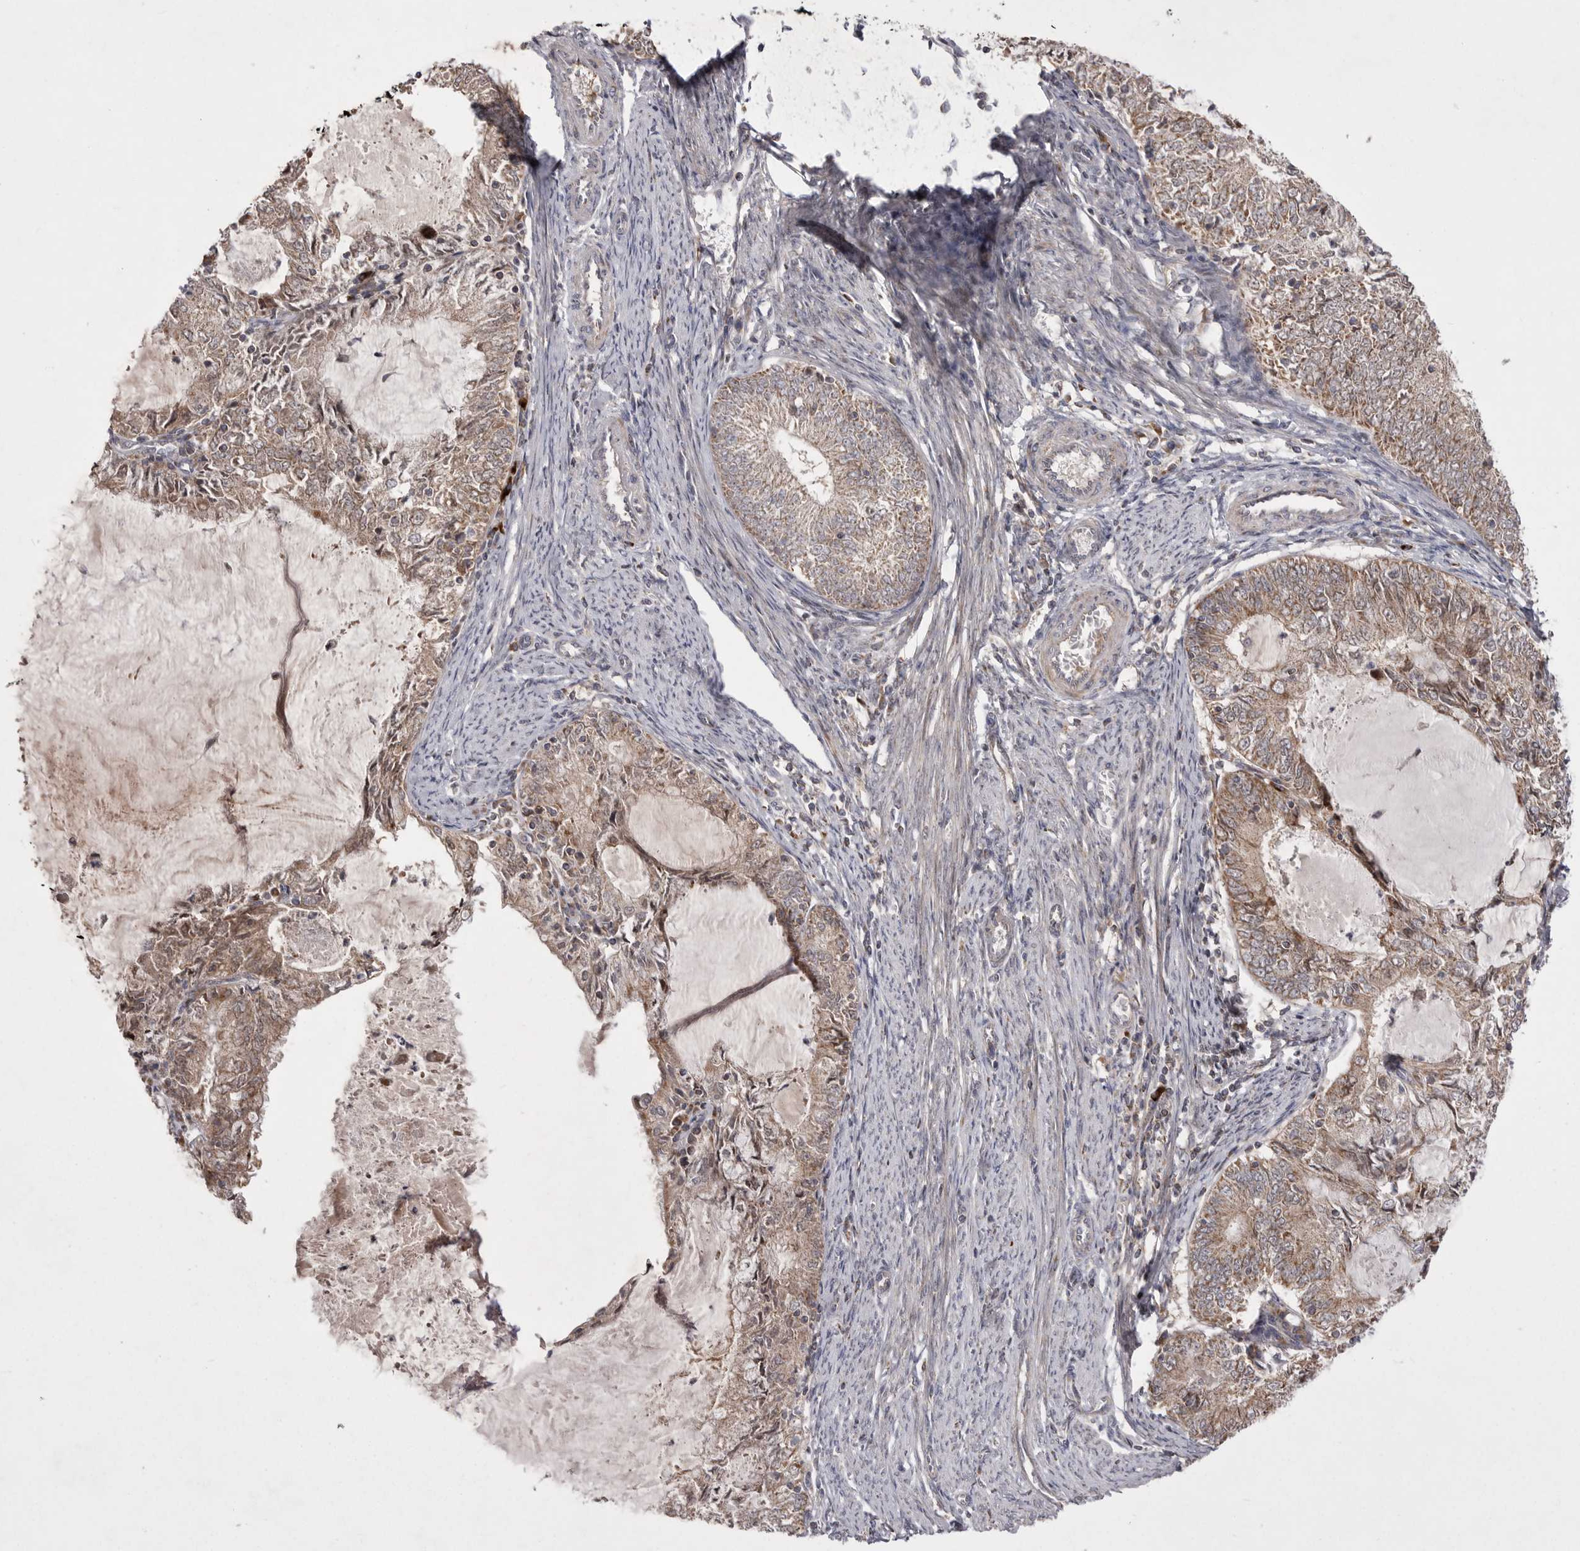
{"staining": {"intensity": "moderate", "quantity": ">75%", "location": "cytoplasmic/membranous"}, "tissue": "endometrial cancer", "cell_type": "Tumor cells", "image_type": "cancer", "snomed": [{"axis": "morphology", "description": "Adenocarcinoma, NOS"}, {"axis": "topography", "description": "Endometrium"}], "caption": "Protein expression analysis of human endometrial adenocarcinoma reveals moderate cytoplasmic/membranous staining in about >75% of tumor cells.", "gene": "KYAT3", "patient": {"sex": "female", "age": 57}}